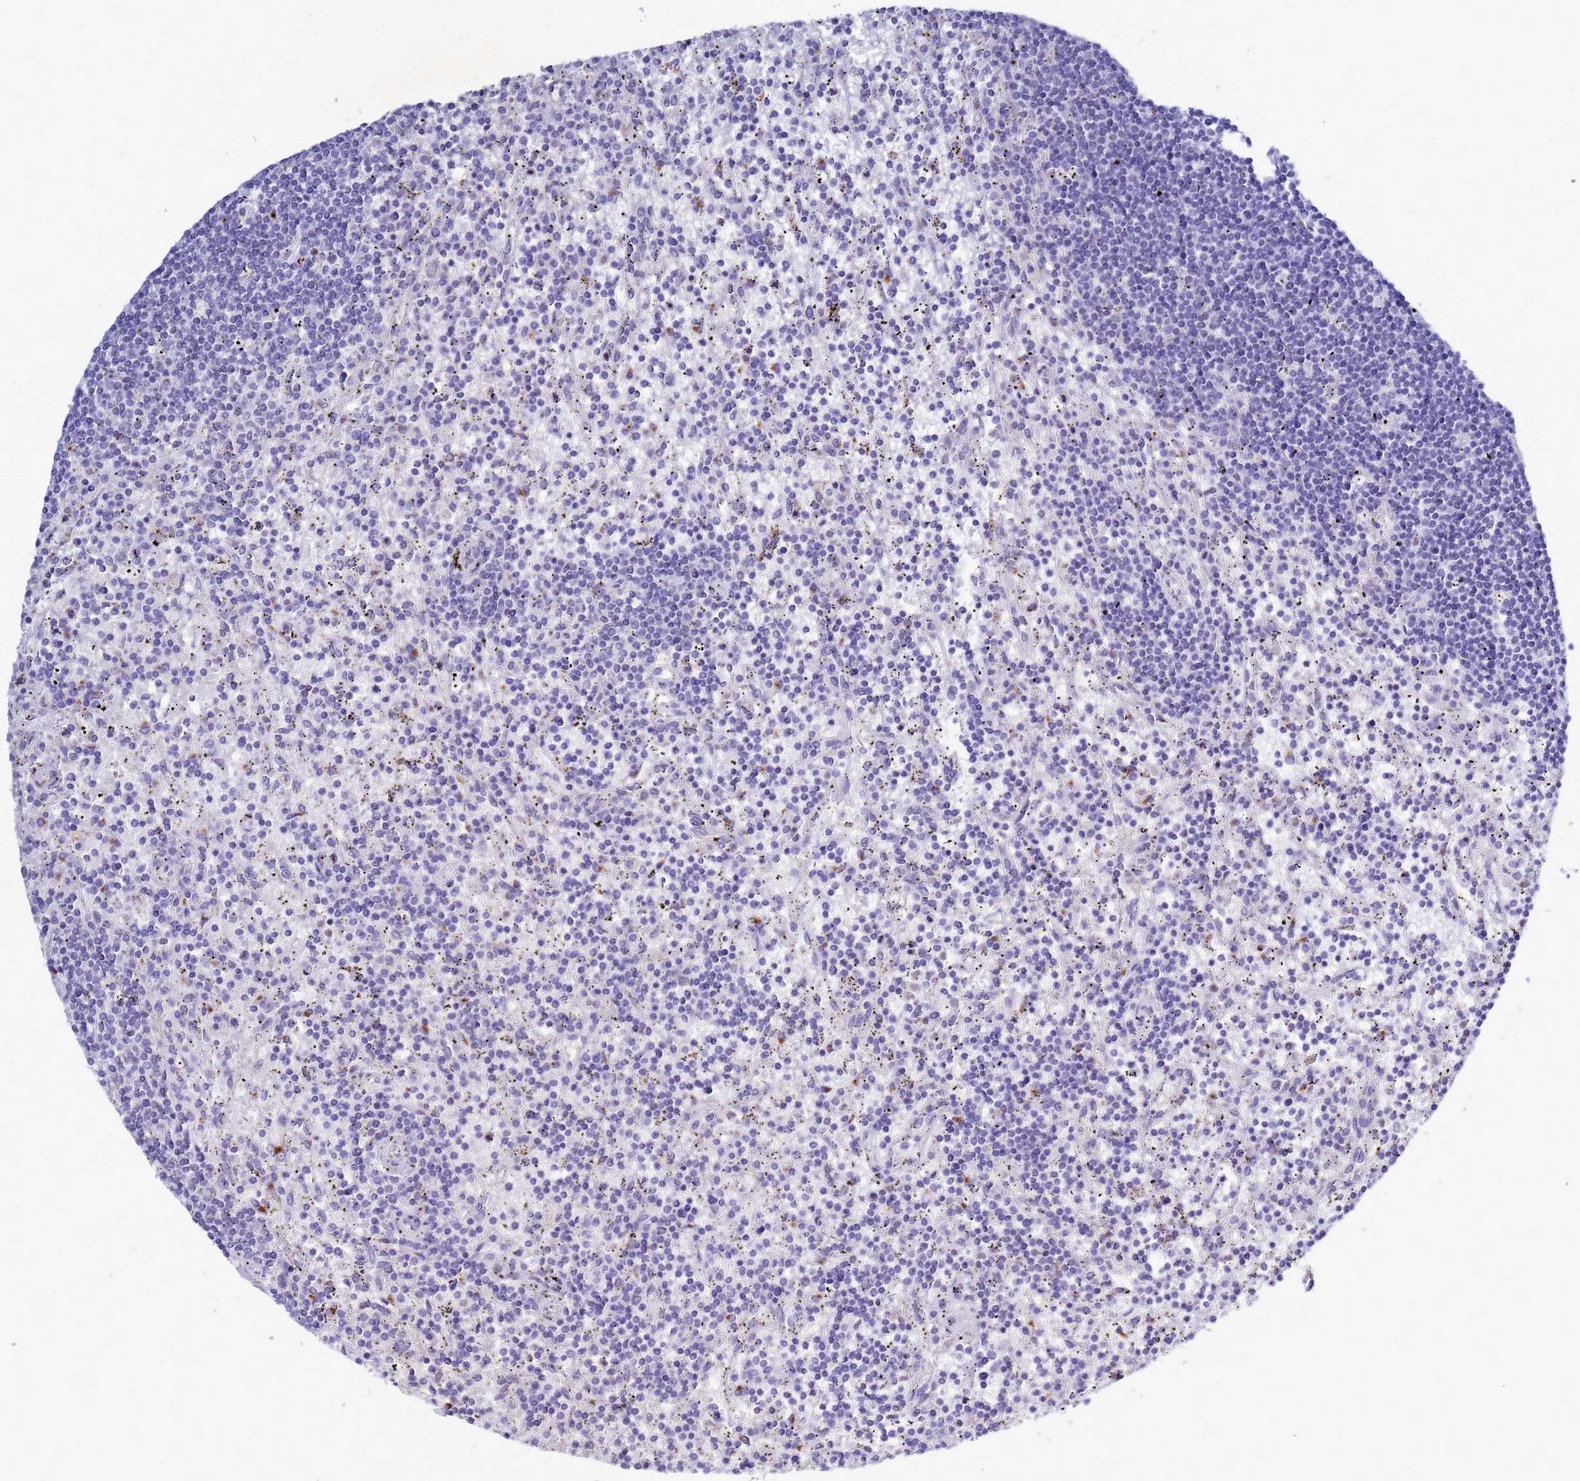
{"staining": {"intensity": "negative", "quantity": "none", "location": "none"}, "tissue": "lymphoma", "cell_type": "Tumor cells", "image_type": "cancer", "snomed": [{"axis": "morphology", "description": "Malignant lymphoma, non-Hodgkin's type, Low grade"}, {"axis": "topography", "description": "Spleen"}], "caption": "Immunohistochemistry micrograph of neoplastic tissue: human lymphoma stained with DAB demonstrates no significant protein positivity in tumor cells. (DAB (3,3'-diaminobenzidine) immunohistochemistry visualized using brightfield microscopy, high magnification).", "gene": "B3GNT8", "patient": {"sex": "male", "age": 76}}